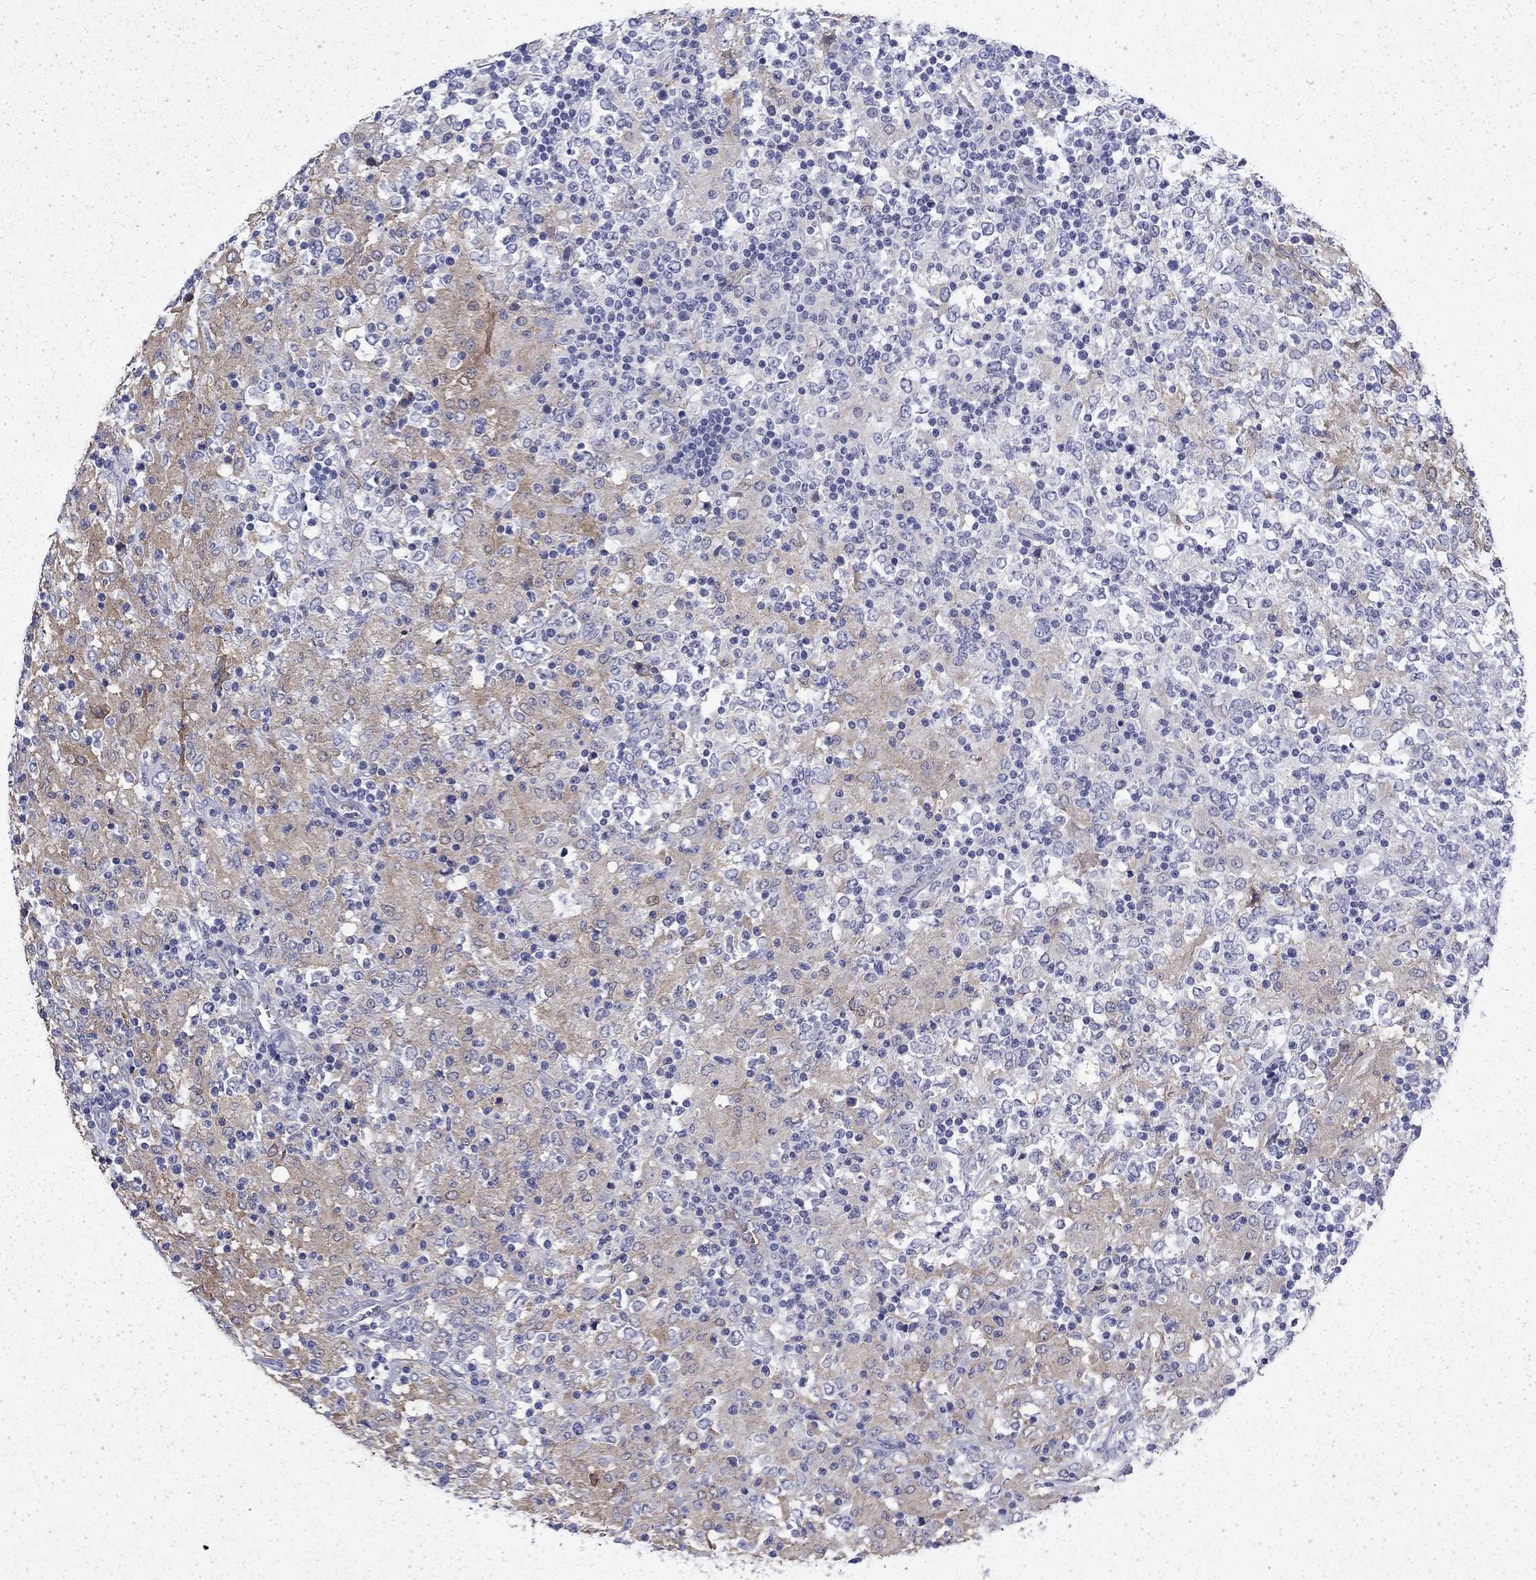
{"staining": {"intensity": "negative", "quantity": "none", "location": "none"}, "tissue": "lymphoma", "cell_type": "Tumor cells", "image_type": "cancer", "snomed": [{"axis": "morphology", "description": "Malignant lymphoma, non-Hodgkin's type, High grade"}, {"axis": "topography", "description": "Lymph node"}], "caption": "Immunohistochemical staining of lymphoma demonstrates no significant positivity in tumor cells.", "gene": "ENPP6", "patient": {"sex": "female", "age": 84}}